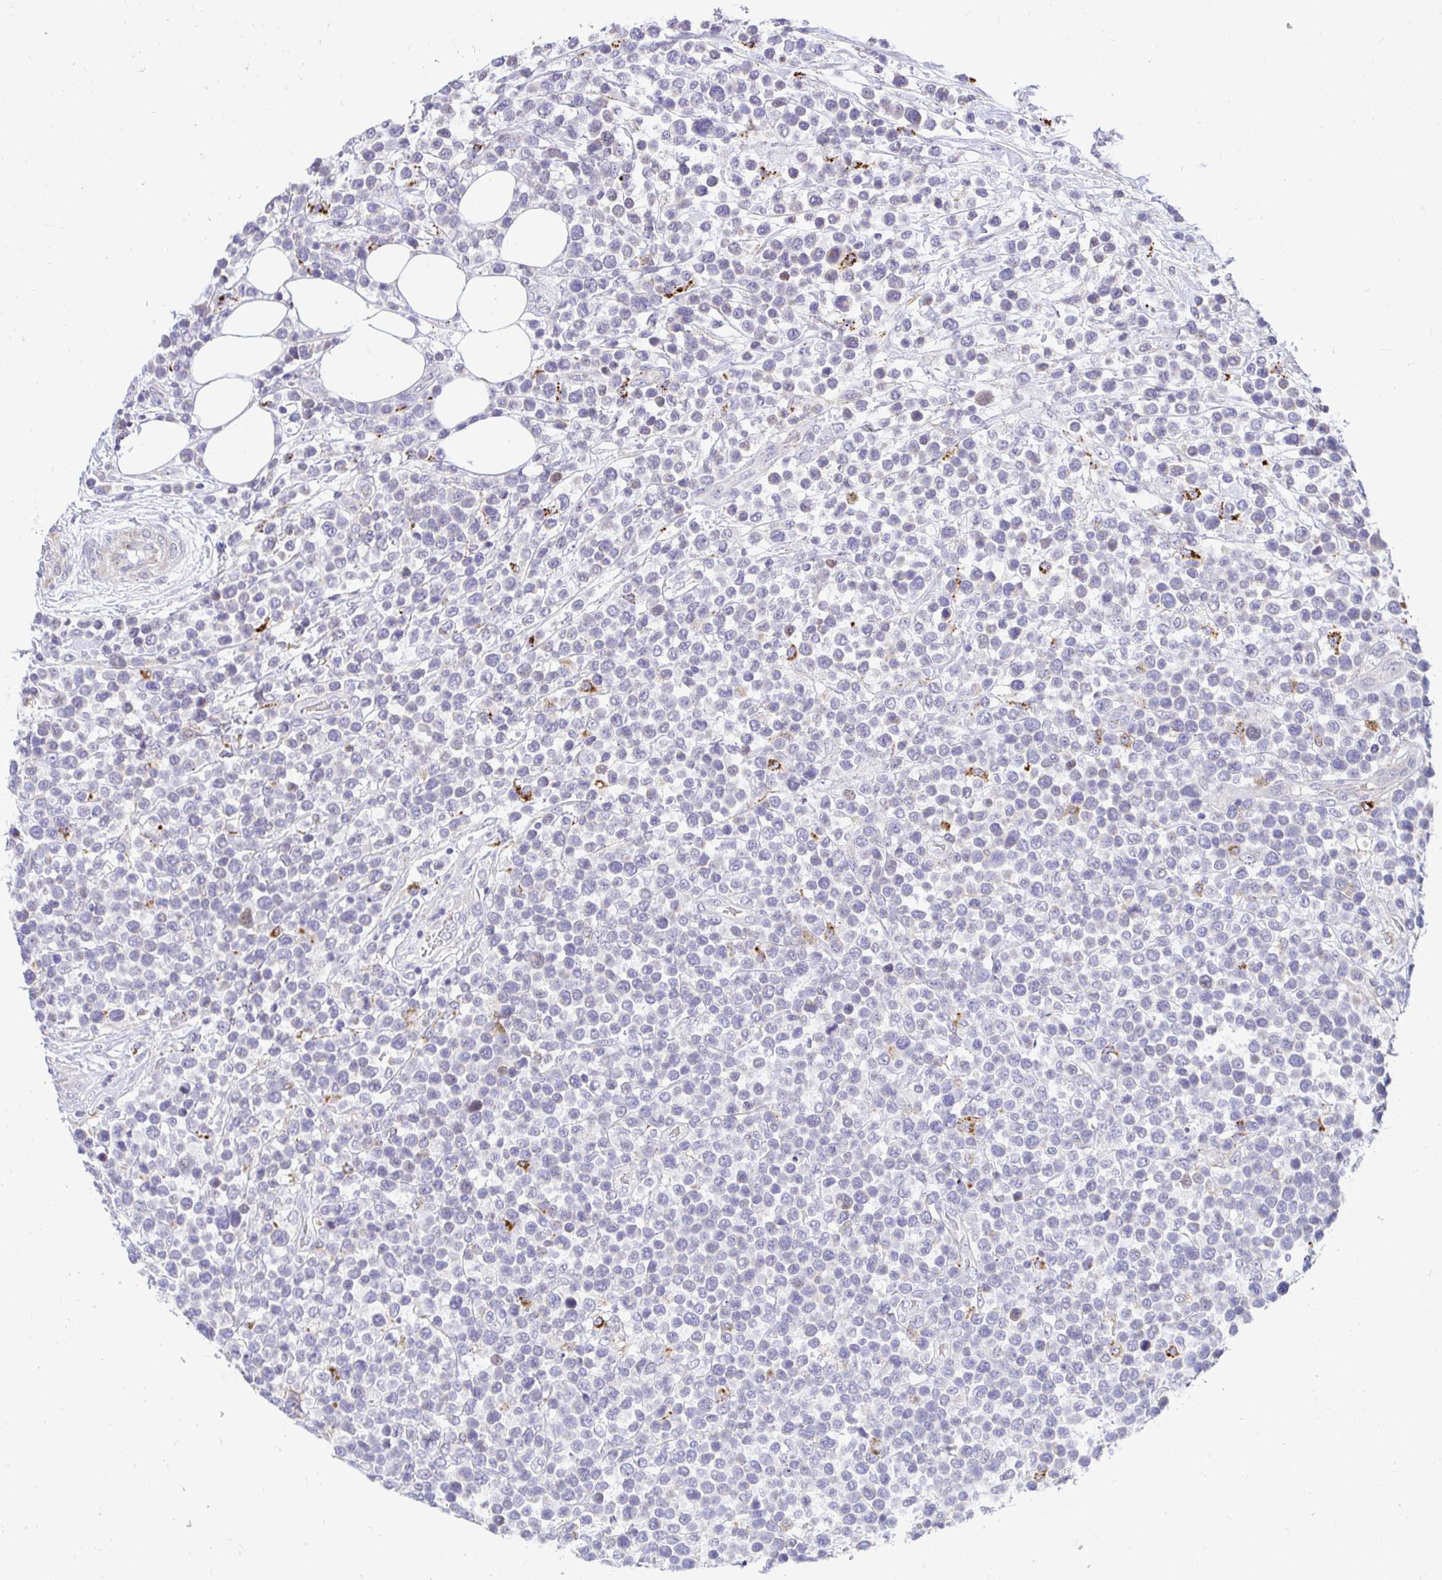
{"staining": {"intensity": "negative", "quantity": "none", "location": "none"}, "tissue": "lymphoma", "cell_type": "Tumor cells", "image_type": "cancer", "snomed": [{"axis": "morphology", "description": "Malignant lymphoma, non-Hodgkin's type, Low grade"}, {"axis": "topography", "description": "Lymph node"}], "caption": "High power microscopy micrograph of an immunohistochemistry histopathology image of lymphoma, revealing no significant expression in tumor cells.", "gene": "PKN3", "patient": {"sex": "male", "age": 60}}